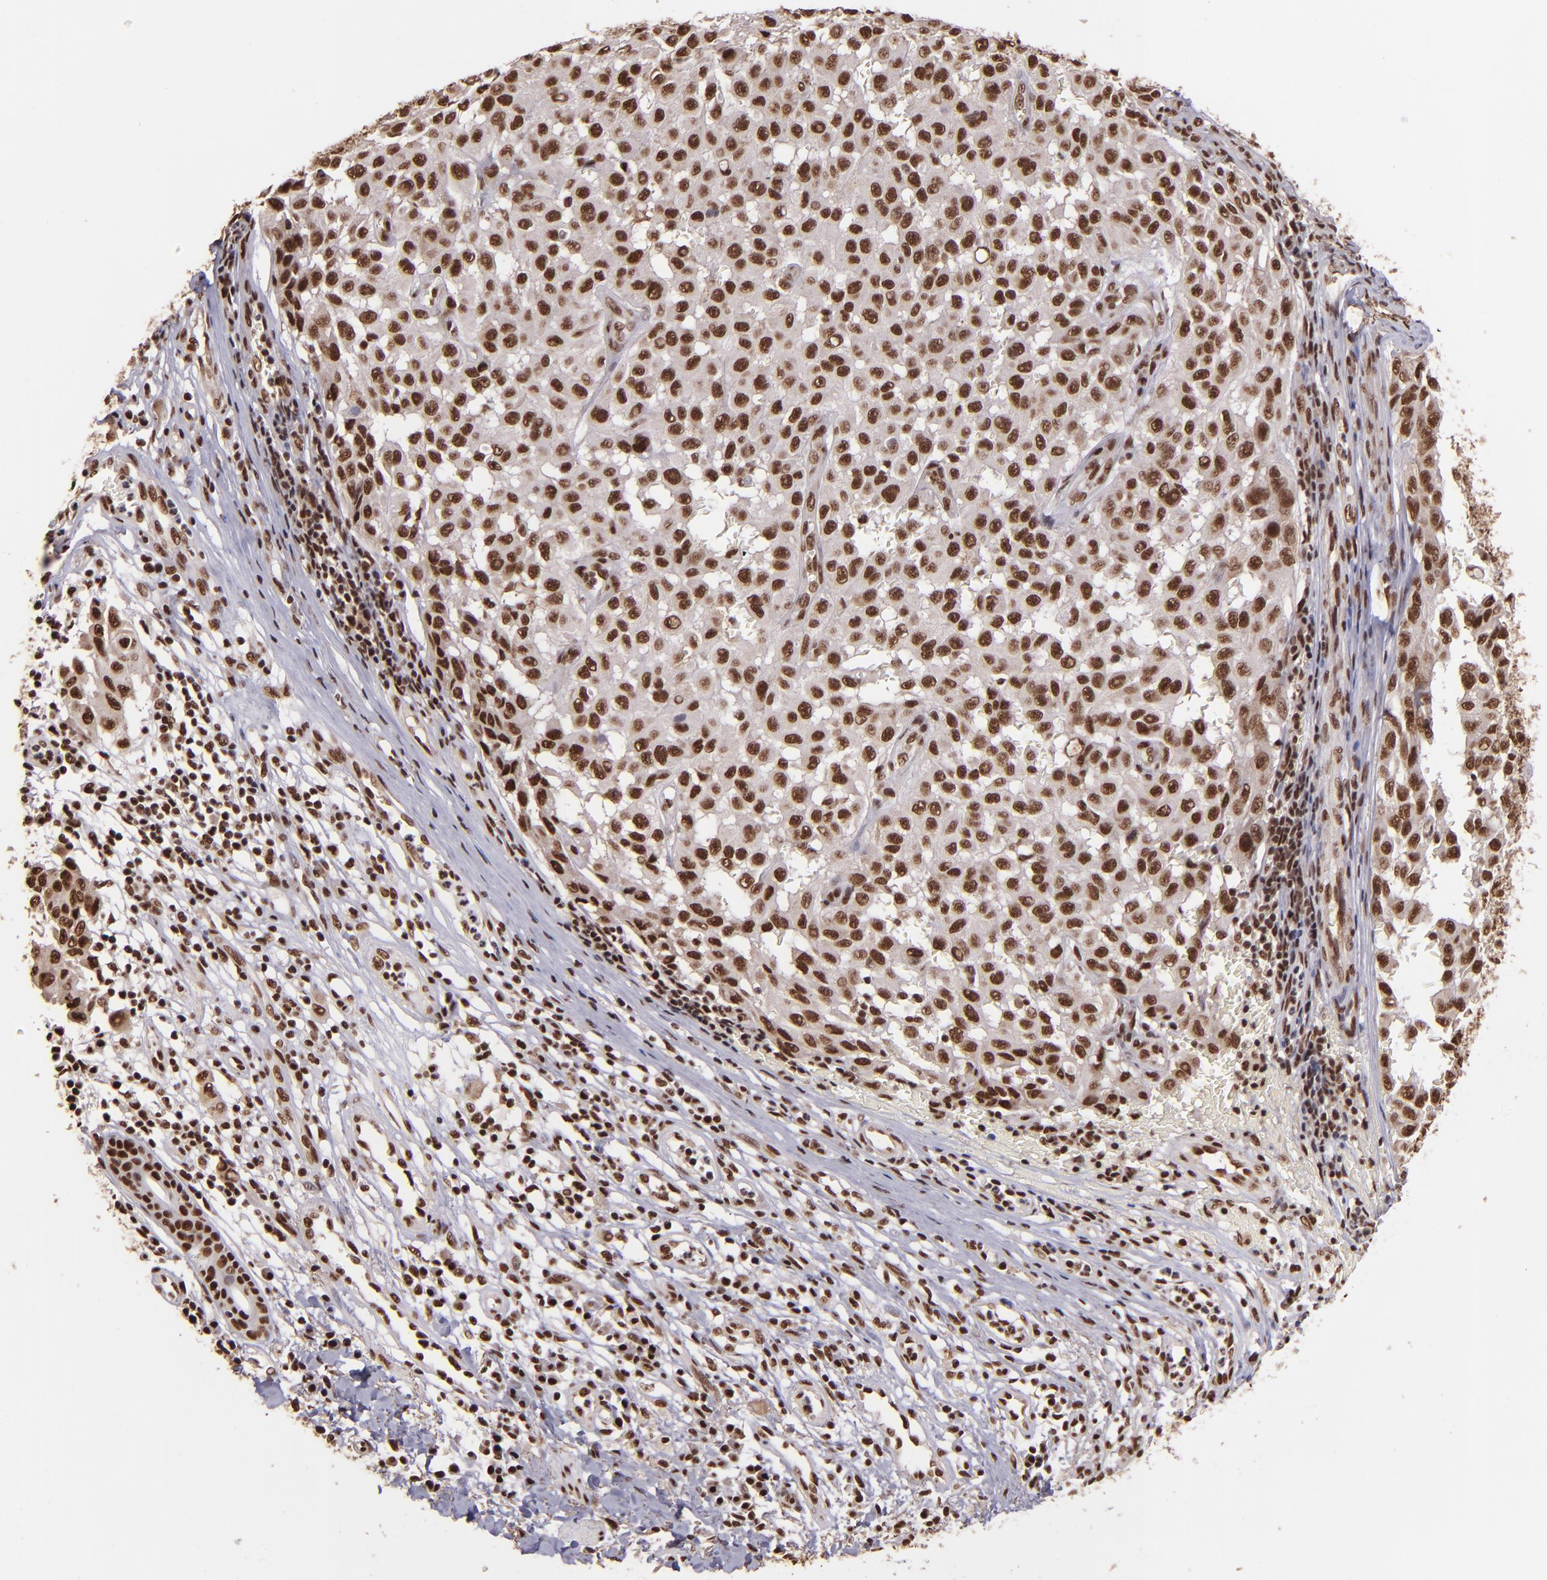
{"staining": {"intensity": "strong", "quantity": ">75%", "location": "nuclear"}, "tissue": "melanoma", "cell_type": "Tumor cells", "image_type": "cancer", "snomed": [{"axis": "morphology", "description": "Malignant melanoma, NOS"}, {"axis": "topography", "description": "Skin"}], "caption": "High-power microscopy captured an immunohistochemistry (IHC) photomicrograph of melanoma, revealing strong nuclear expression in about >75% of tumor cells.", "gene": "PQBP1", "patient": {"sex": "male", "age": 30}}